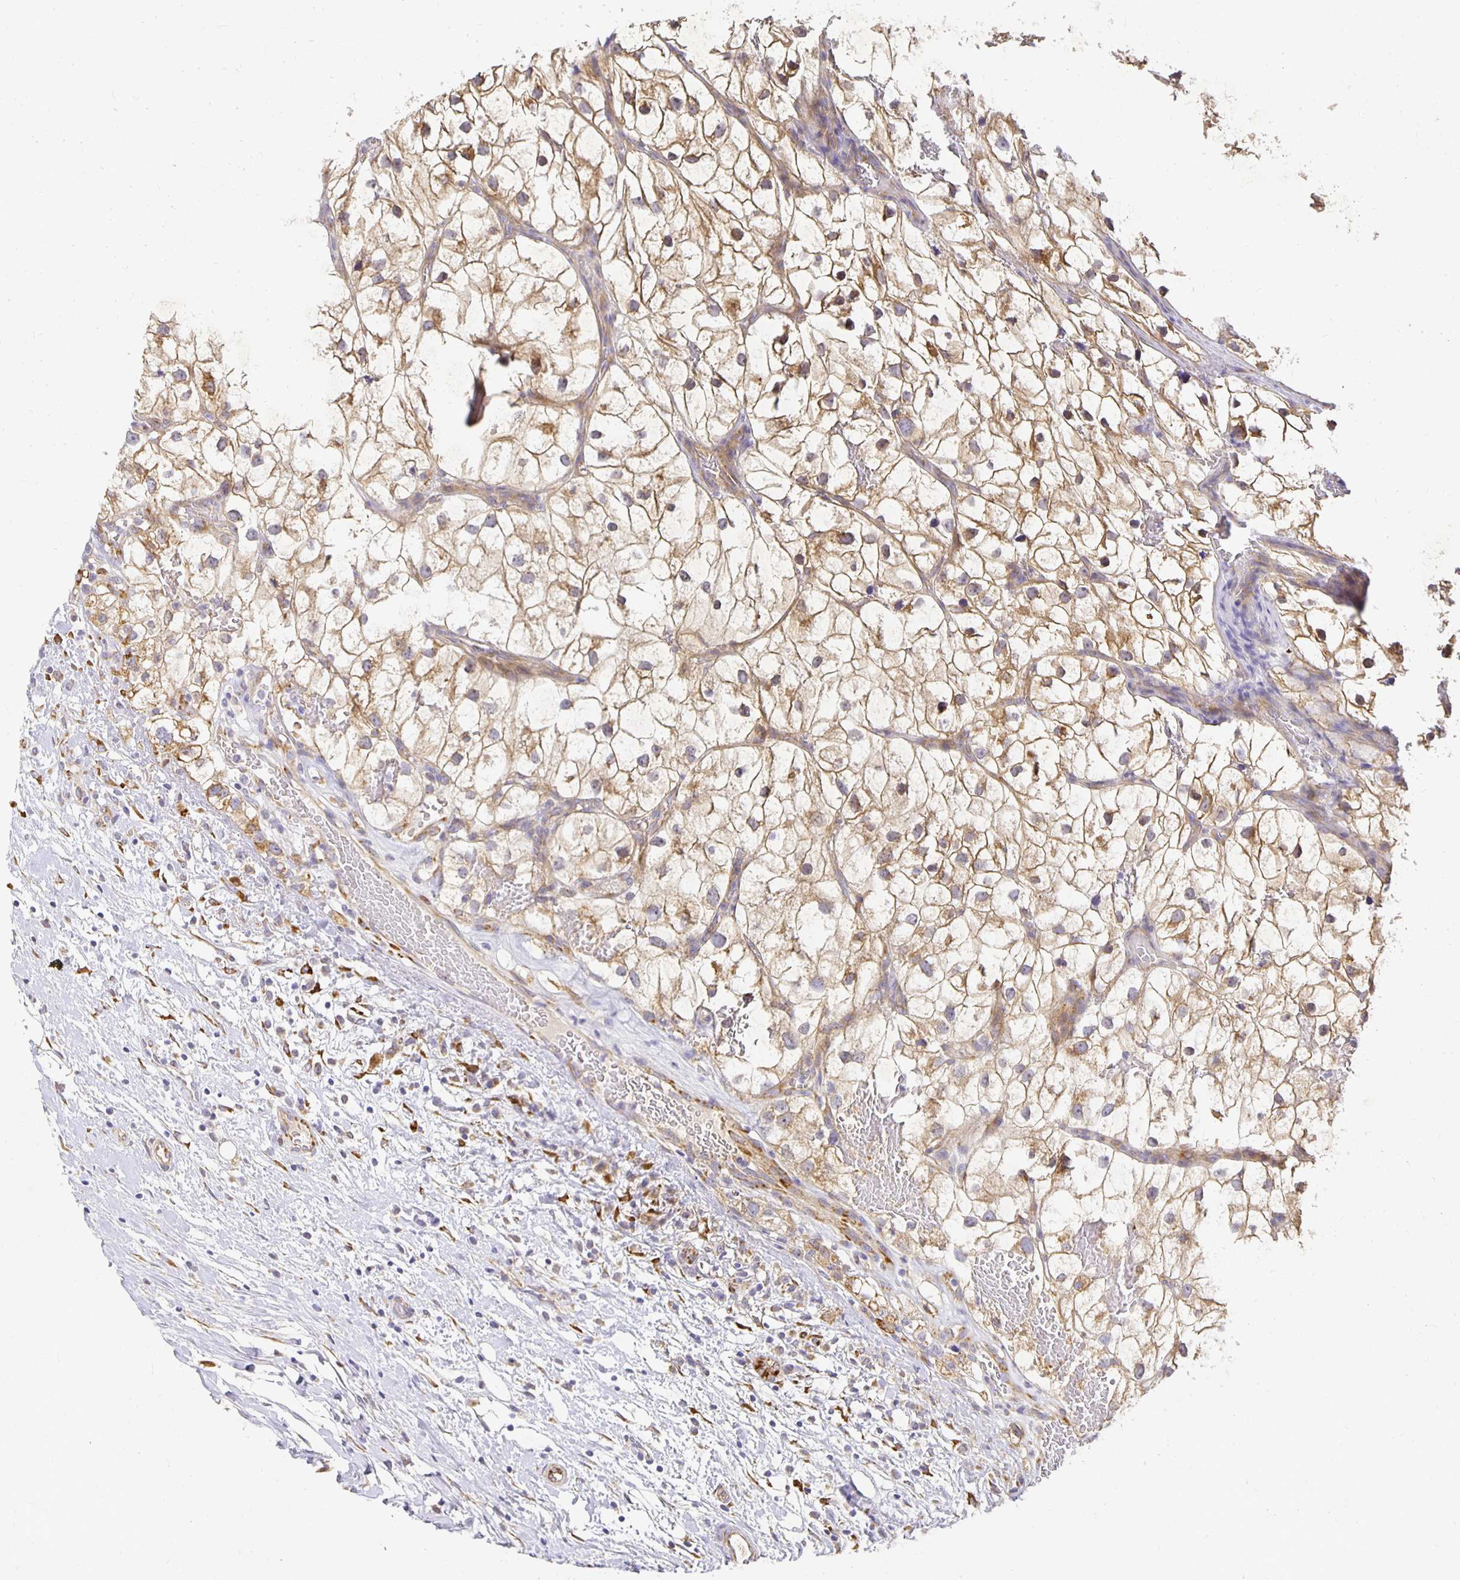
{"staining": {"intensity": "weak", "quantity": ">75%", "location": "cytoplasmic/membranous"}, "tissue": "renal cancer", "cell_type": "Tumor cells", "image_type": "cancer", "snomed": [{"axis": "morphology", "description": "Adenocarcinoma, NOS"}, {"axis": "topography", "description": "Kidney"}], "caption": "Weak cytoplasmic/membranous protein expression is present in about >75% of tumor cells in renal adenocarcinoma. (brown staining indicates protein expression, while blue staining denotes nuclei).", "gene": "PLOD1", "patient": {"sex": "male", "age": 59}}